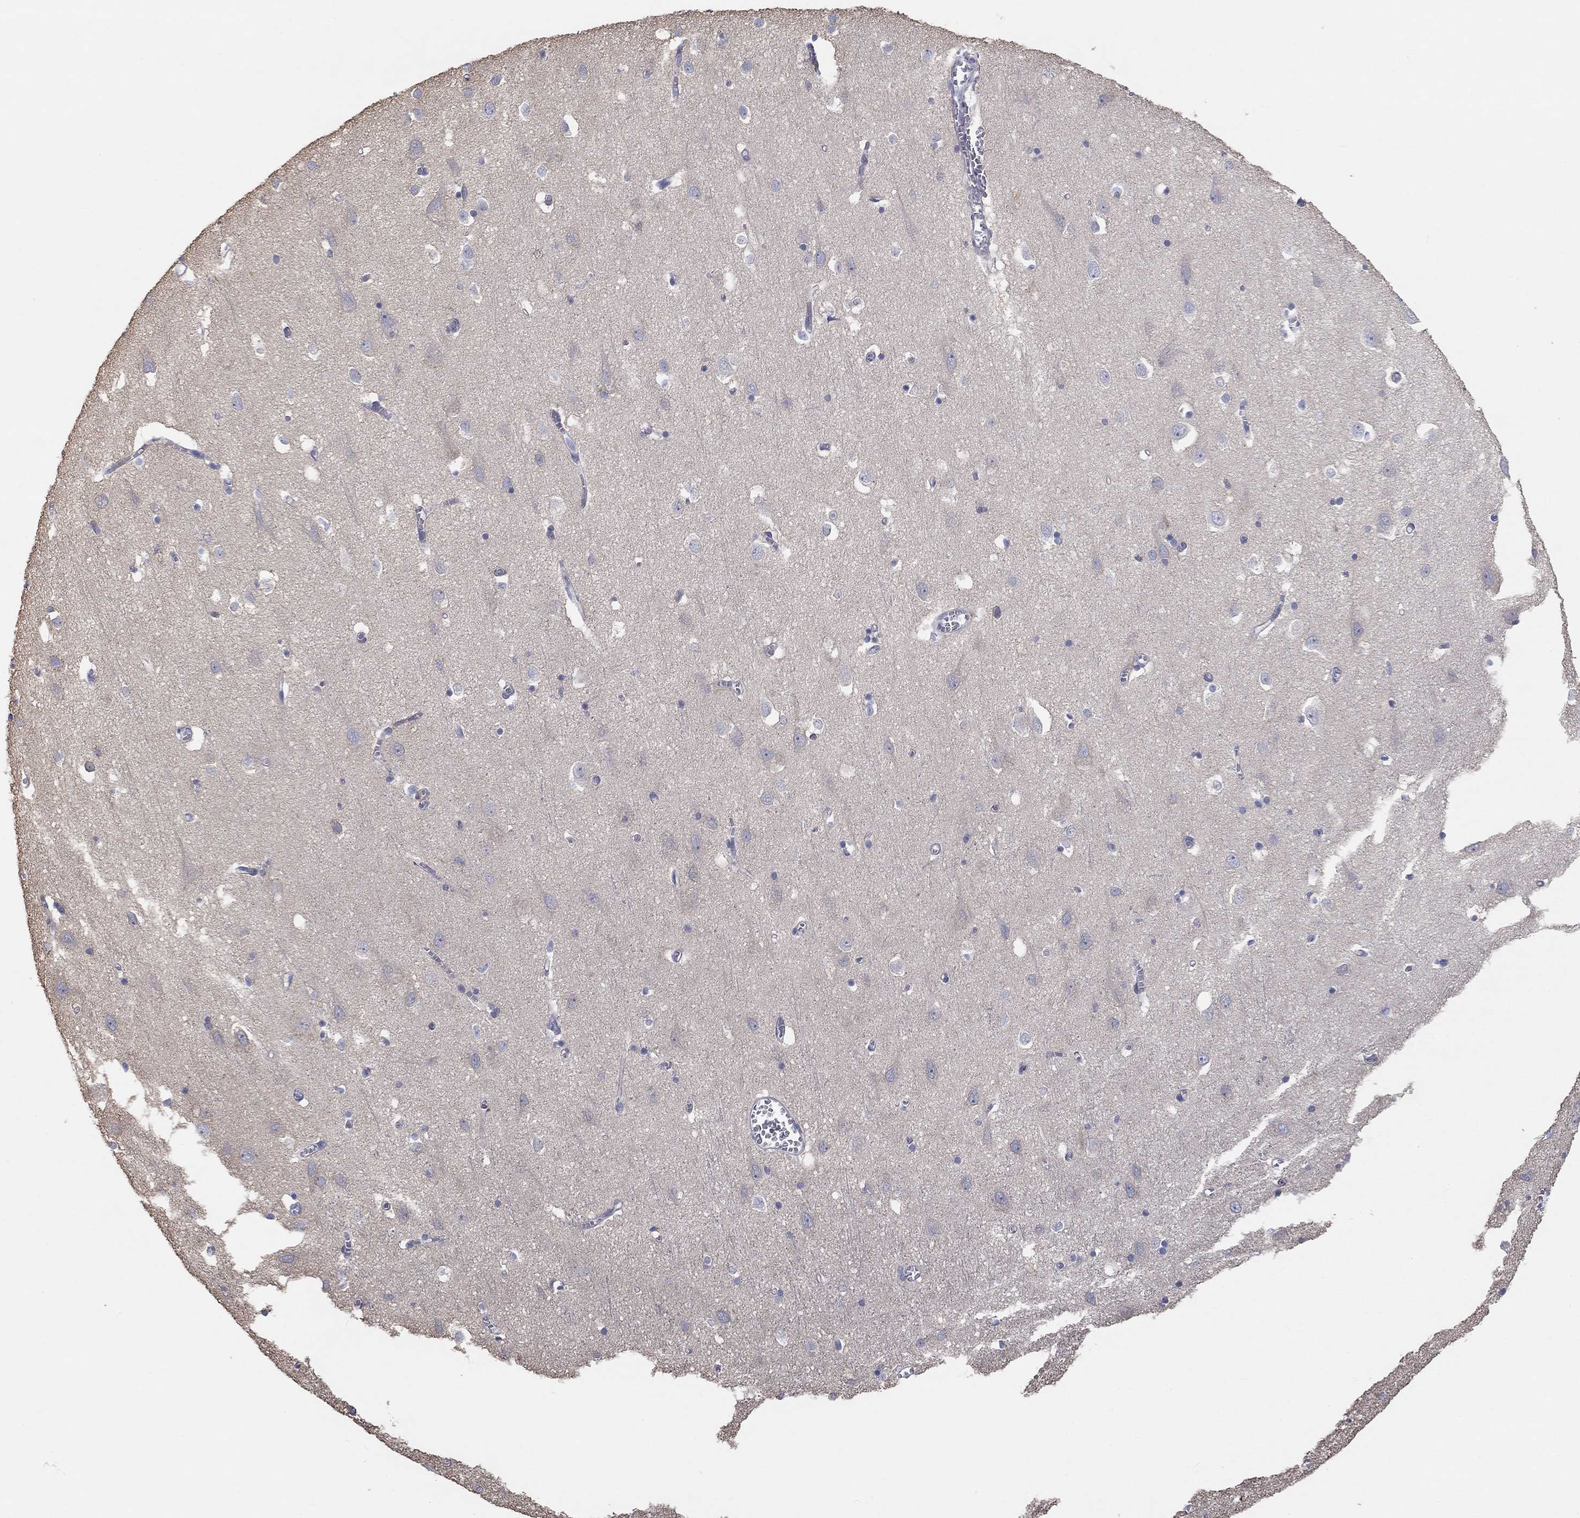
{"staining": {"intensity": "negative", "quantity": "none", "location": "none"}, "tissue": "cerebral cortex", "cell_type": "Endothelial cells", "image_type": "normal", "snomed": [{"axis": "morphology", "description": "Normal tissue, NOS"}, {"axis": "topography", "description": "Cerebral cortex"}], "caption": "Protein analysis of unremarkable cerebral cortex shows no significant positivity in endothelial cells.", "gene": "PRC1", "patient": {"sex": "male", "age": 70}}